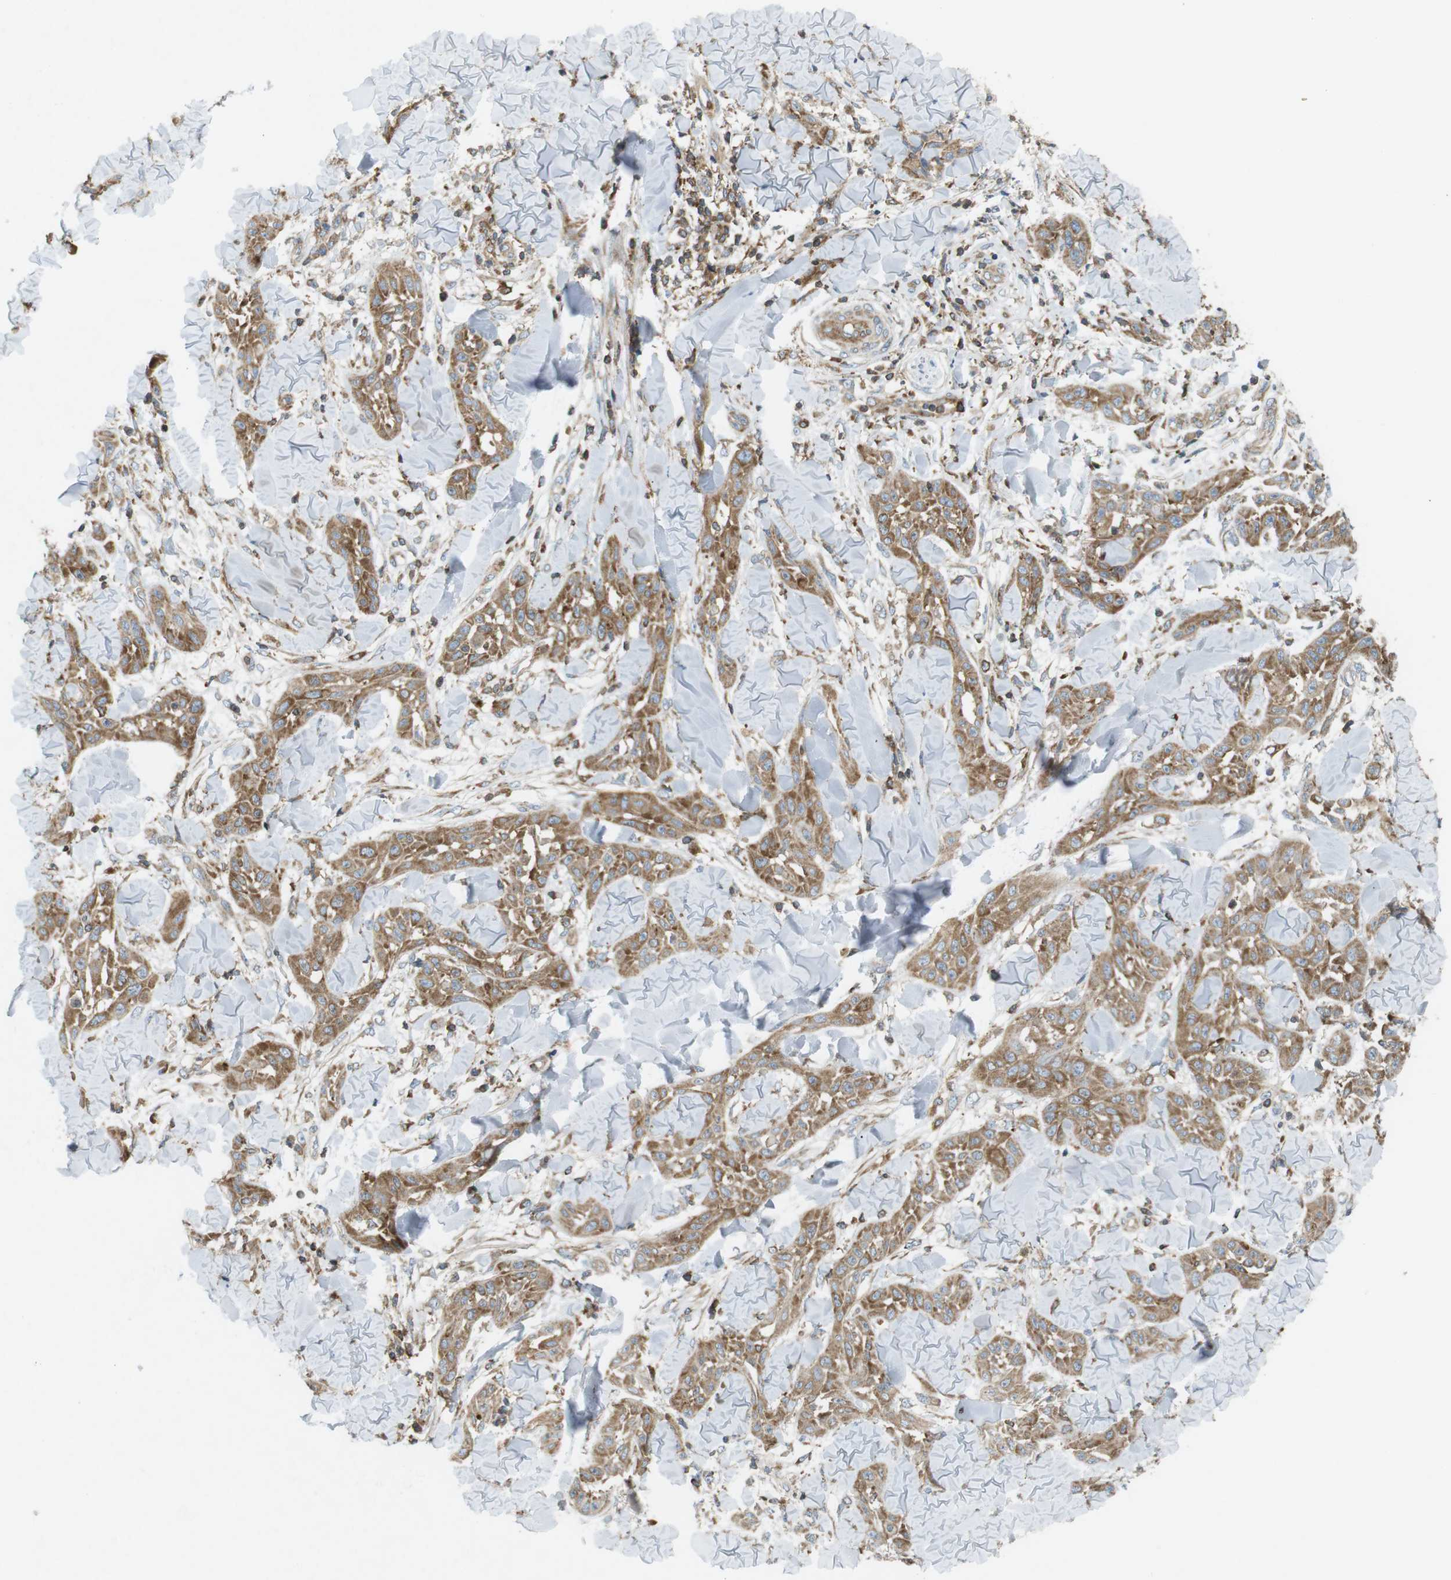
{"staining": {"intensity": "moderate", "quantity": ">75%", "location": "cytoplasmic/membranous"}, "tissue": "skin cancer", "cell_type": "Tumor cells", "image_type": "cancer", "snomed": [{"axis": "morphology", "description": "Squamous cell carcinoma, NOS"}, {"axis": "topography", "description": "Skin"}], "caption": "Skin cancer (squamous cell carcinoma) was stained to show a protein in brown. There is medium levels of moderate cytoplasmic/membranous expression in approximately >75% of tumor cells.", "gene": "FLII", "patient": {"sex": "male", "age": 24}}